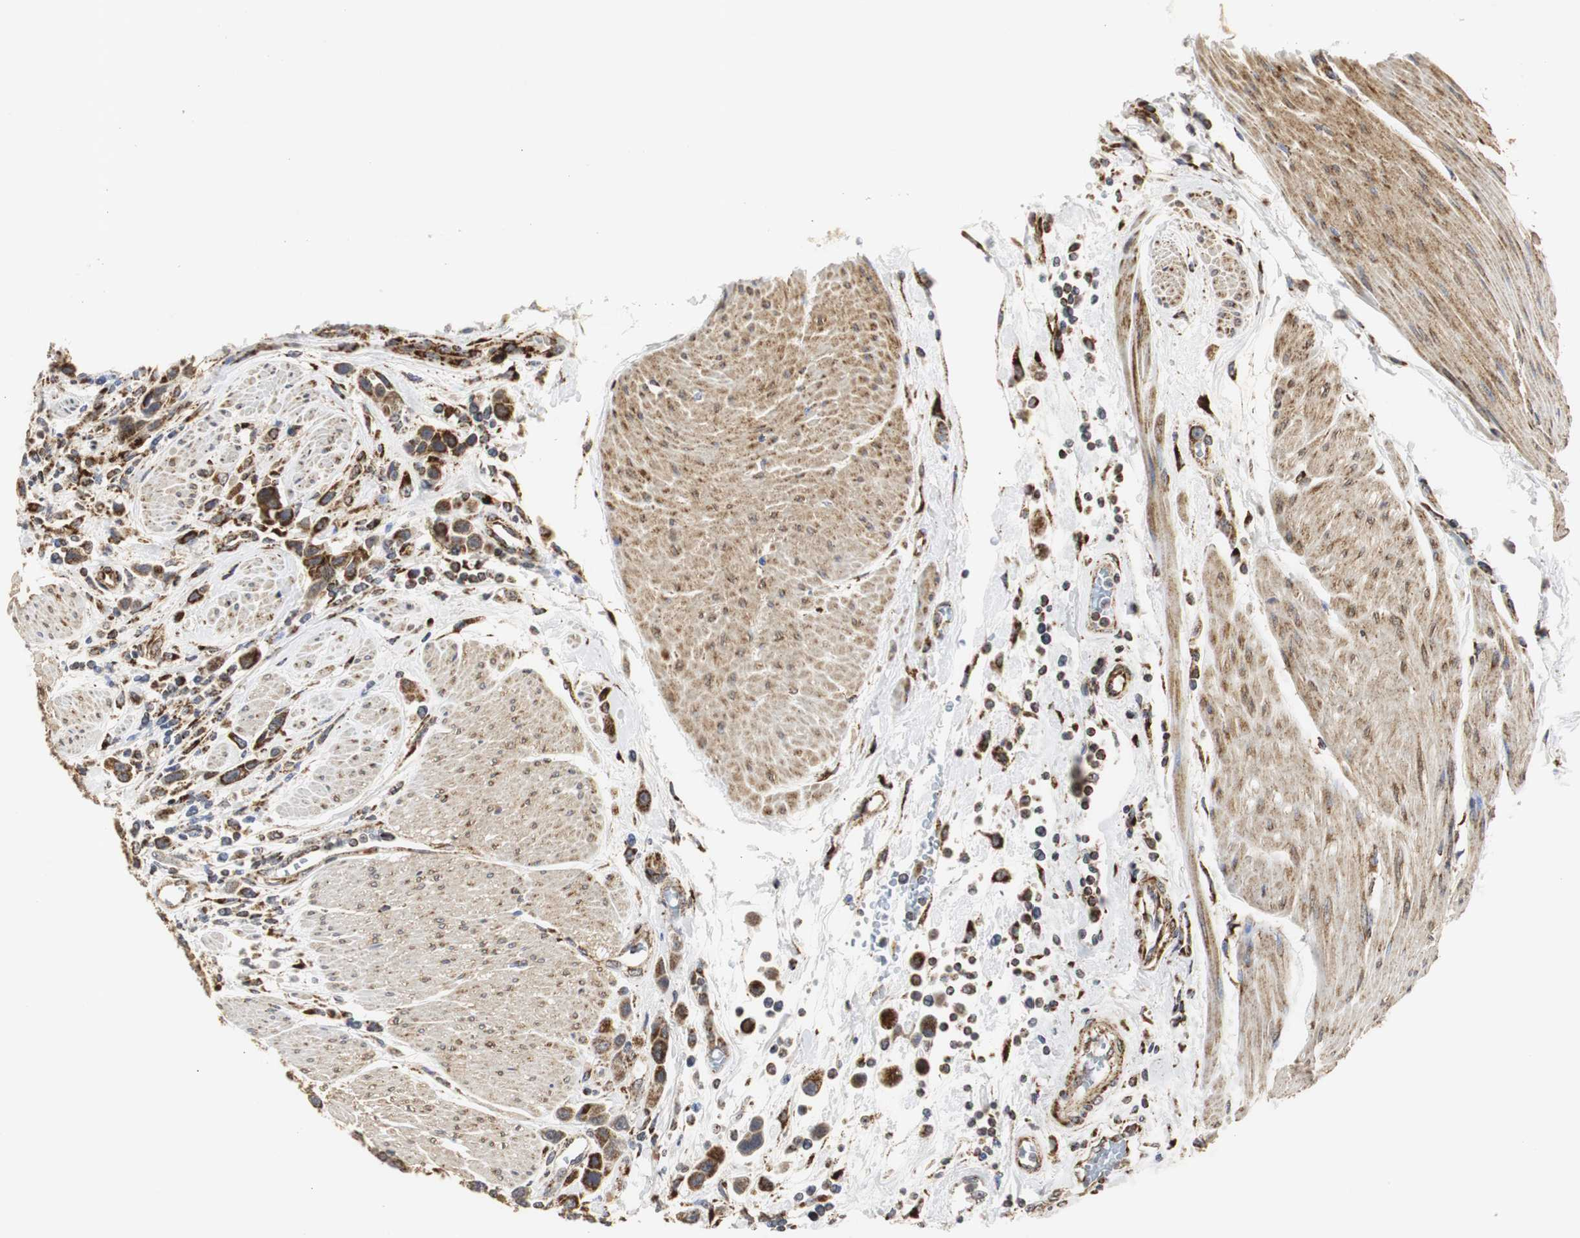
{"staining": {"intensity": "strong", "quantity": ">75%", "location": "cytoplasmic/membranous"}, "tissue": "urothelial cancer", "cell_type": "Tumor cells", "image_type": "cancer", "snomed": [{"axis": "morphology", "description": "Urothelial carcinoma, High grade"}, {"axis": "topography", "description": "Urinary bladder"}], "caption": "Immunohistochemical staining of high-grade urothelial carcinoma demonstrates strong cytoplasmic/membranous protein positivity in about >75% of tumor cells.", "gene": "HSD17B10", "patient": {"sex": "male", "age": 50}}